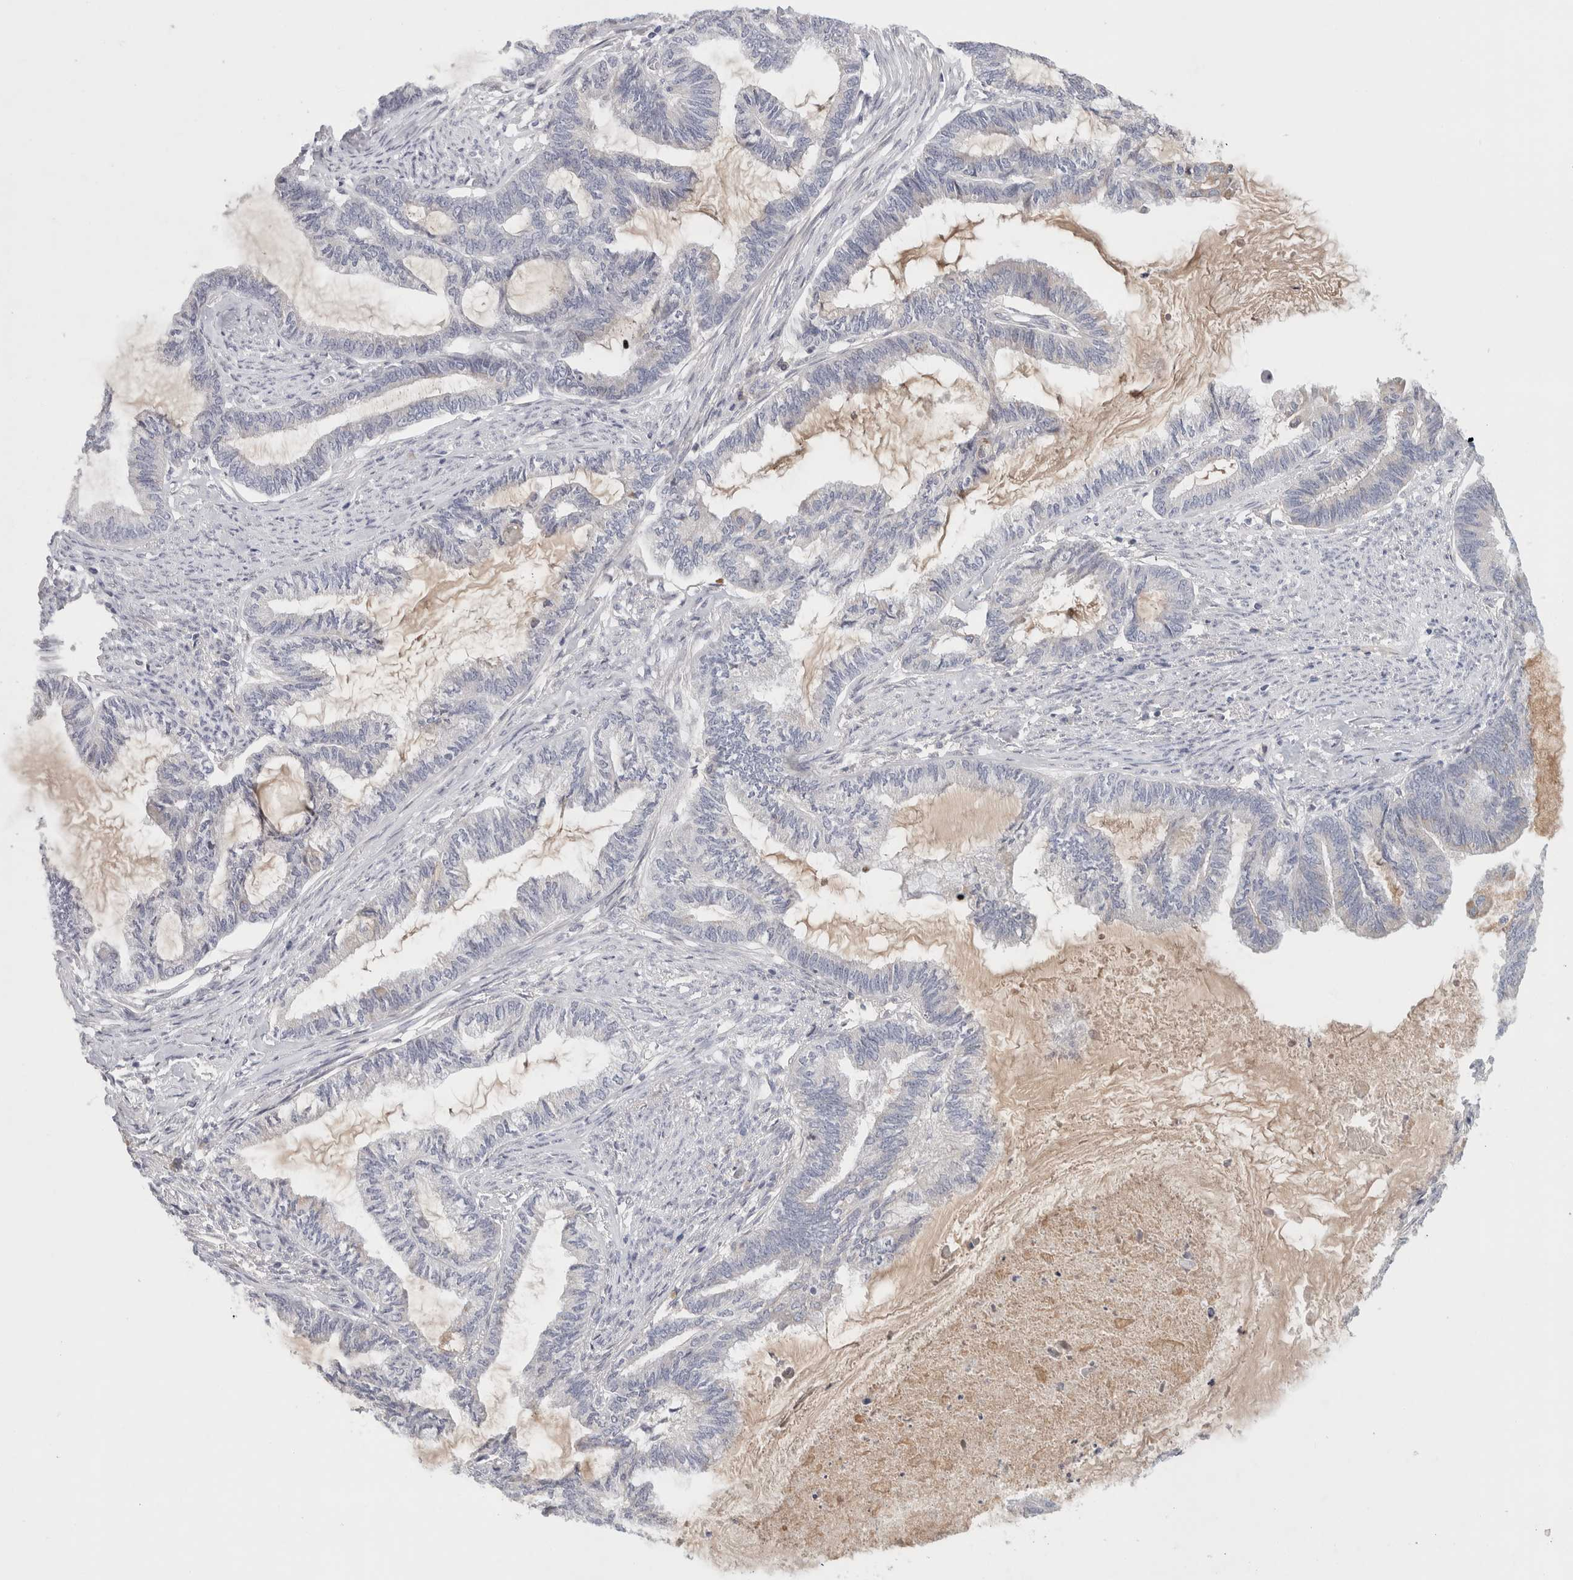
{"staining": {"intensity": "negative", "quantity": "none", "location": "none"}, "tissue": "endometrial cancer", "cell_type": "Tumor cells", "image_type": "cancer", "snomed": [{"axis": "morphology", "description": "Adenocarcinoma, NOS"}, {"axis": "topography", "description": "Endometrium"}], "caption": "IHC histopathology image of human endometrial cancer (adenocarcinoma) stained for a protein (brown), which demonstrates no positivity in tumor cells.", "gene": "STK31", "patient": {"sex": "female", "age": 86}}